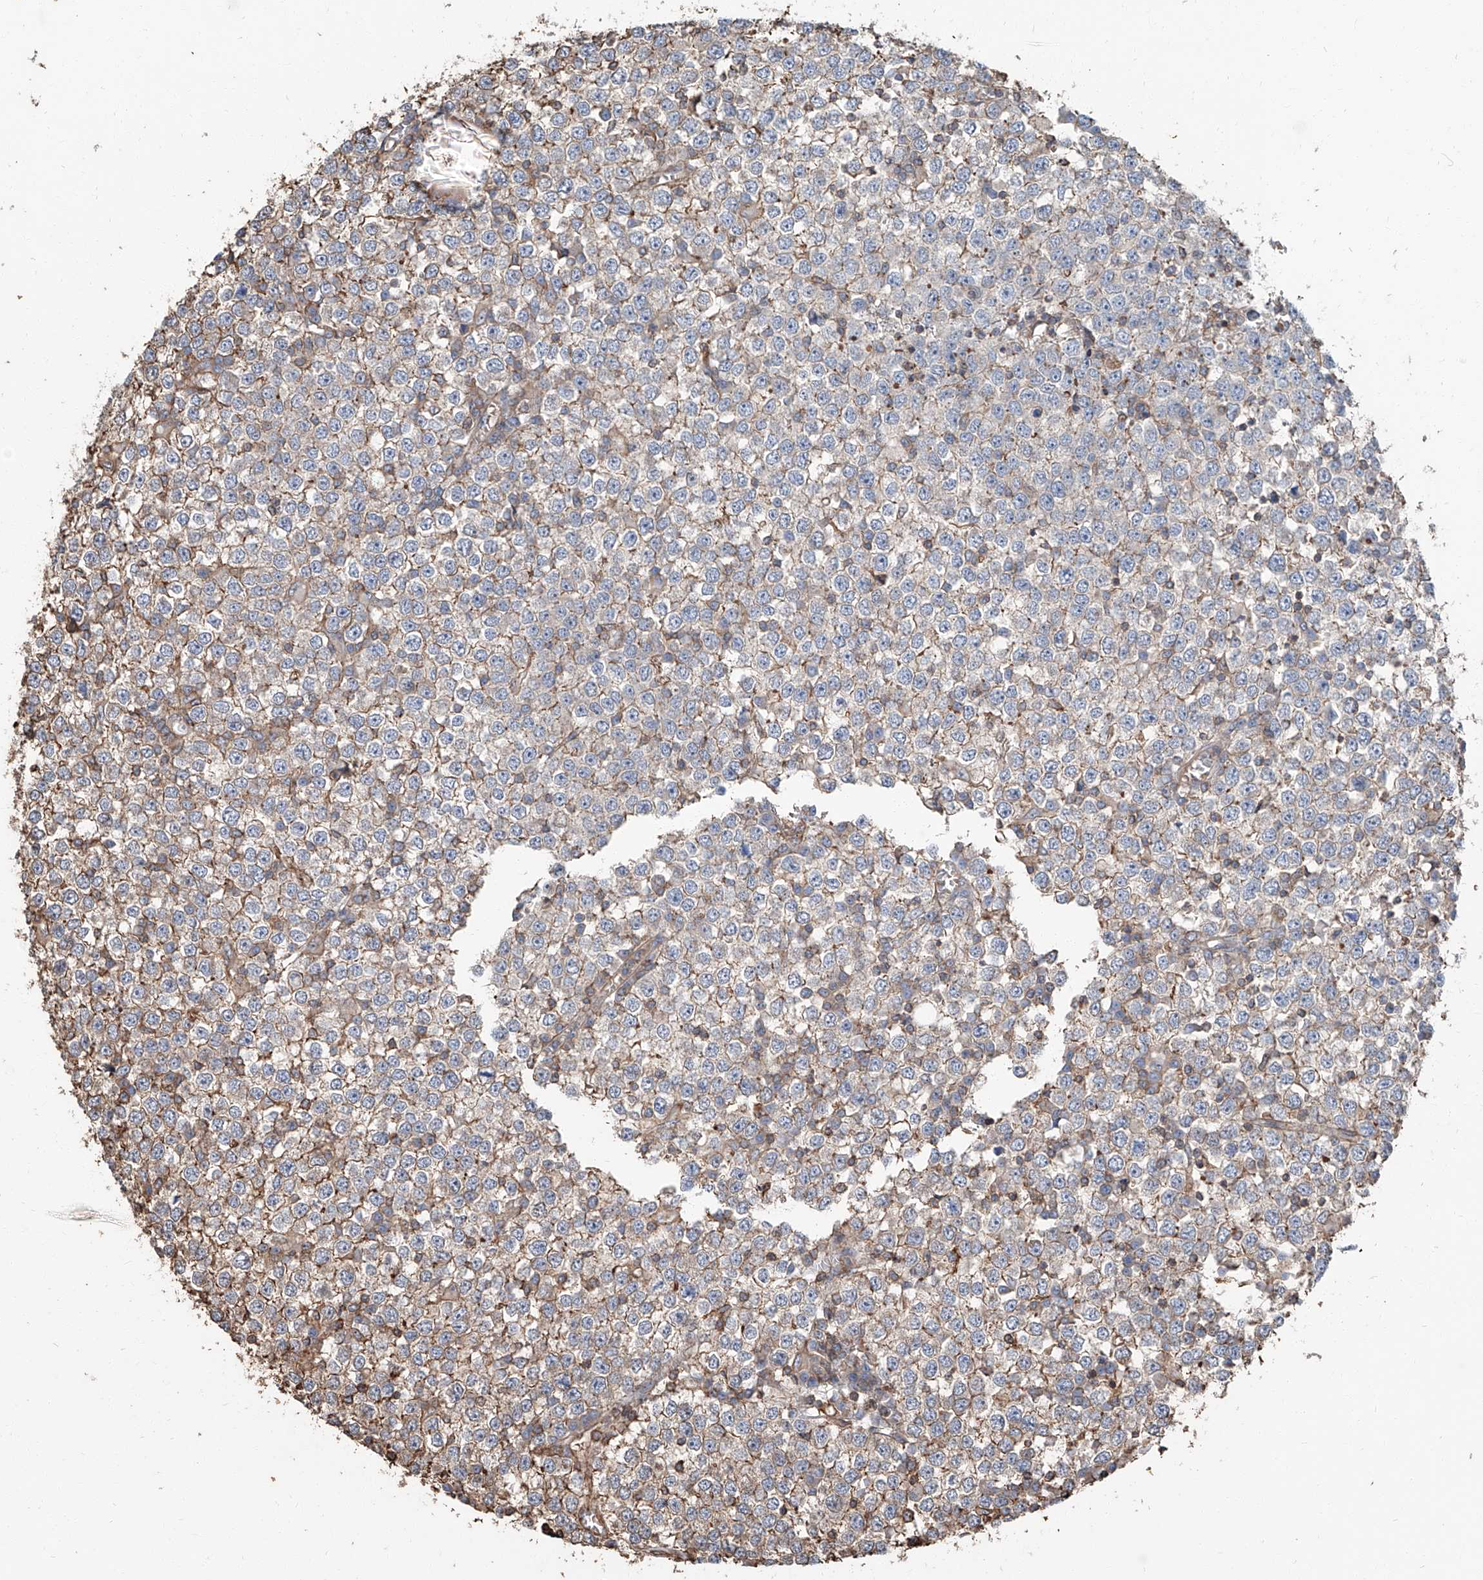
{"staining": {"intensity": "moderate", "quantity": "<25%", "location": "cytoplasmic/membranous"}, "tissue": "testis cancer", "cell_type": "Tumor cells", "image_type": "cancer", "snomed": [{"axis": "morphology", "description": "Seminoma, NOS"}, {"axis": "topography", "description": "Testis"}], "caption": "Immunohistochemical staining of seminoma (testis) displays low levels of moderate cytoplasmic/membranous expression in approximately <25% of tumor cells.", "gene": "PIEZO2", "patient": {"sex": "male", "age": 65}}